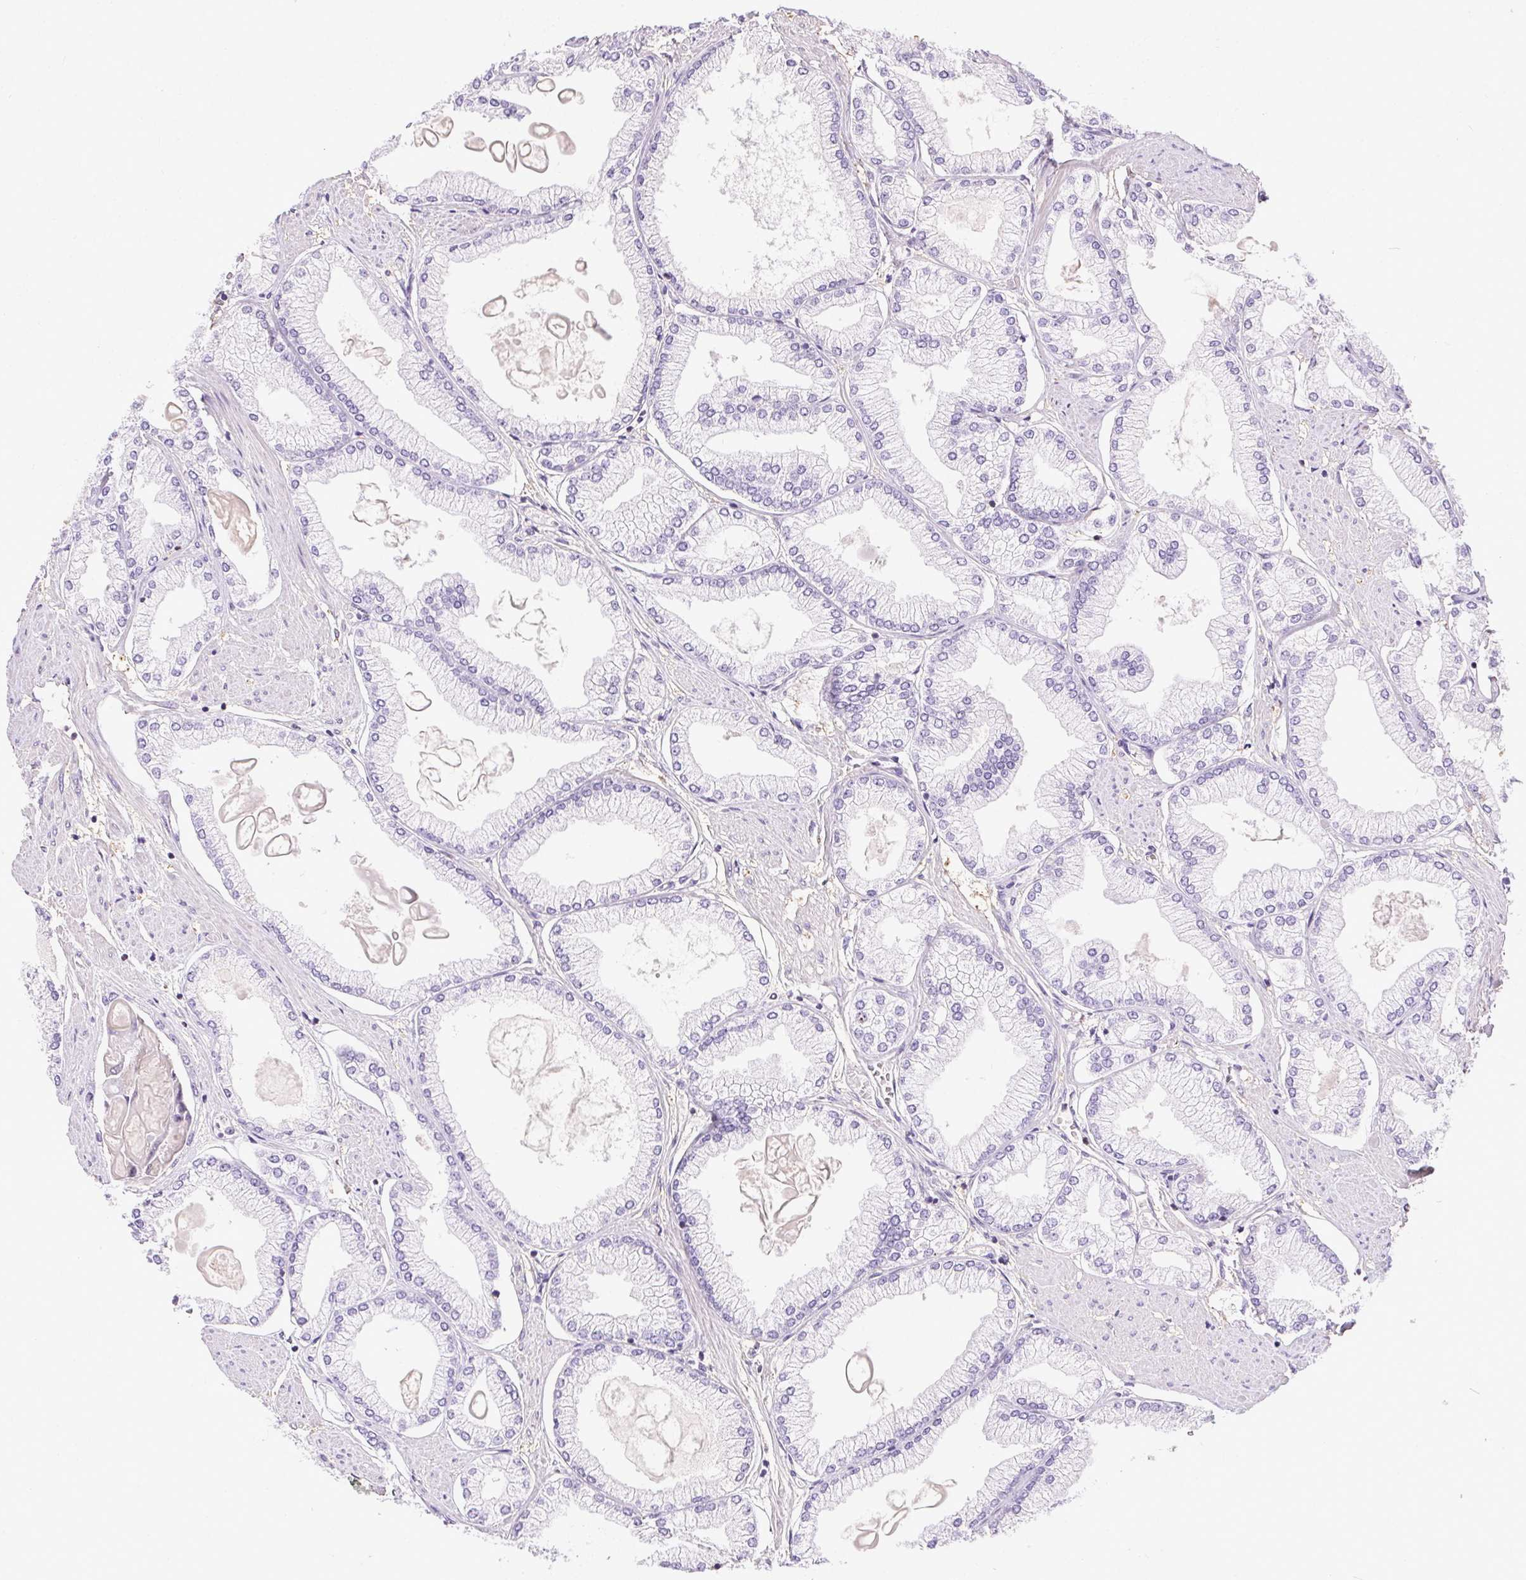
{"staining": {"intensity": "negative", "quantity": "none", "location": "none"}, "tissue": "prostate cancer", "cell_type": "Tumor cells", "image_type": "cancer", "snomed": [{"axis": "morphology", "description": "Adenocarcinoma, High grade"}, {"axis": "topography", "description": "Prostate"}], "caption": "IHC micrograph of neoplastic tissue: prostate cancer (adenocarcinoma (high-grade)) stained with DAB (3,3'-diaminobenzidine) shows no significant protein staining in tumor cells. (DAB (3,3'-diaminobenzidine) immunohistochemistry, high magnification).", "gene": "SYCE2", "patient": {"sex": "male", "age": 68}}